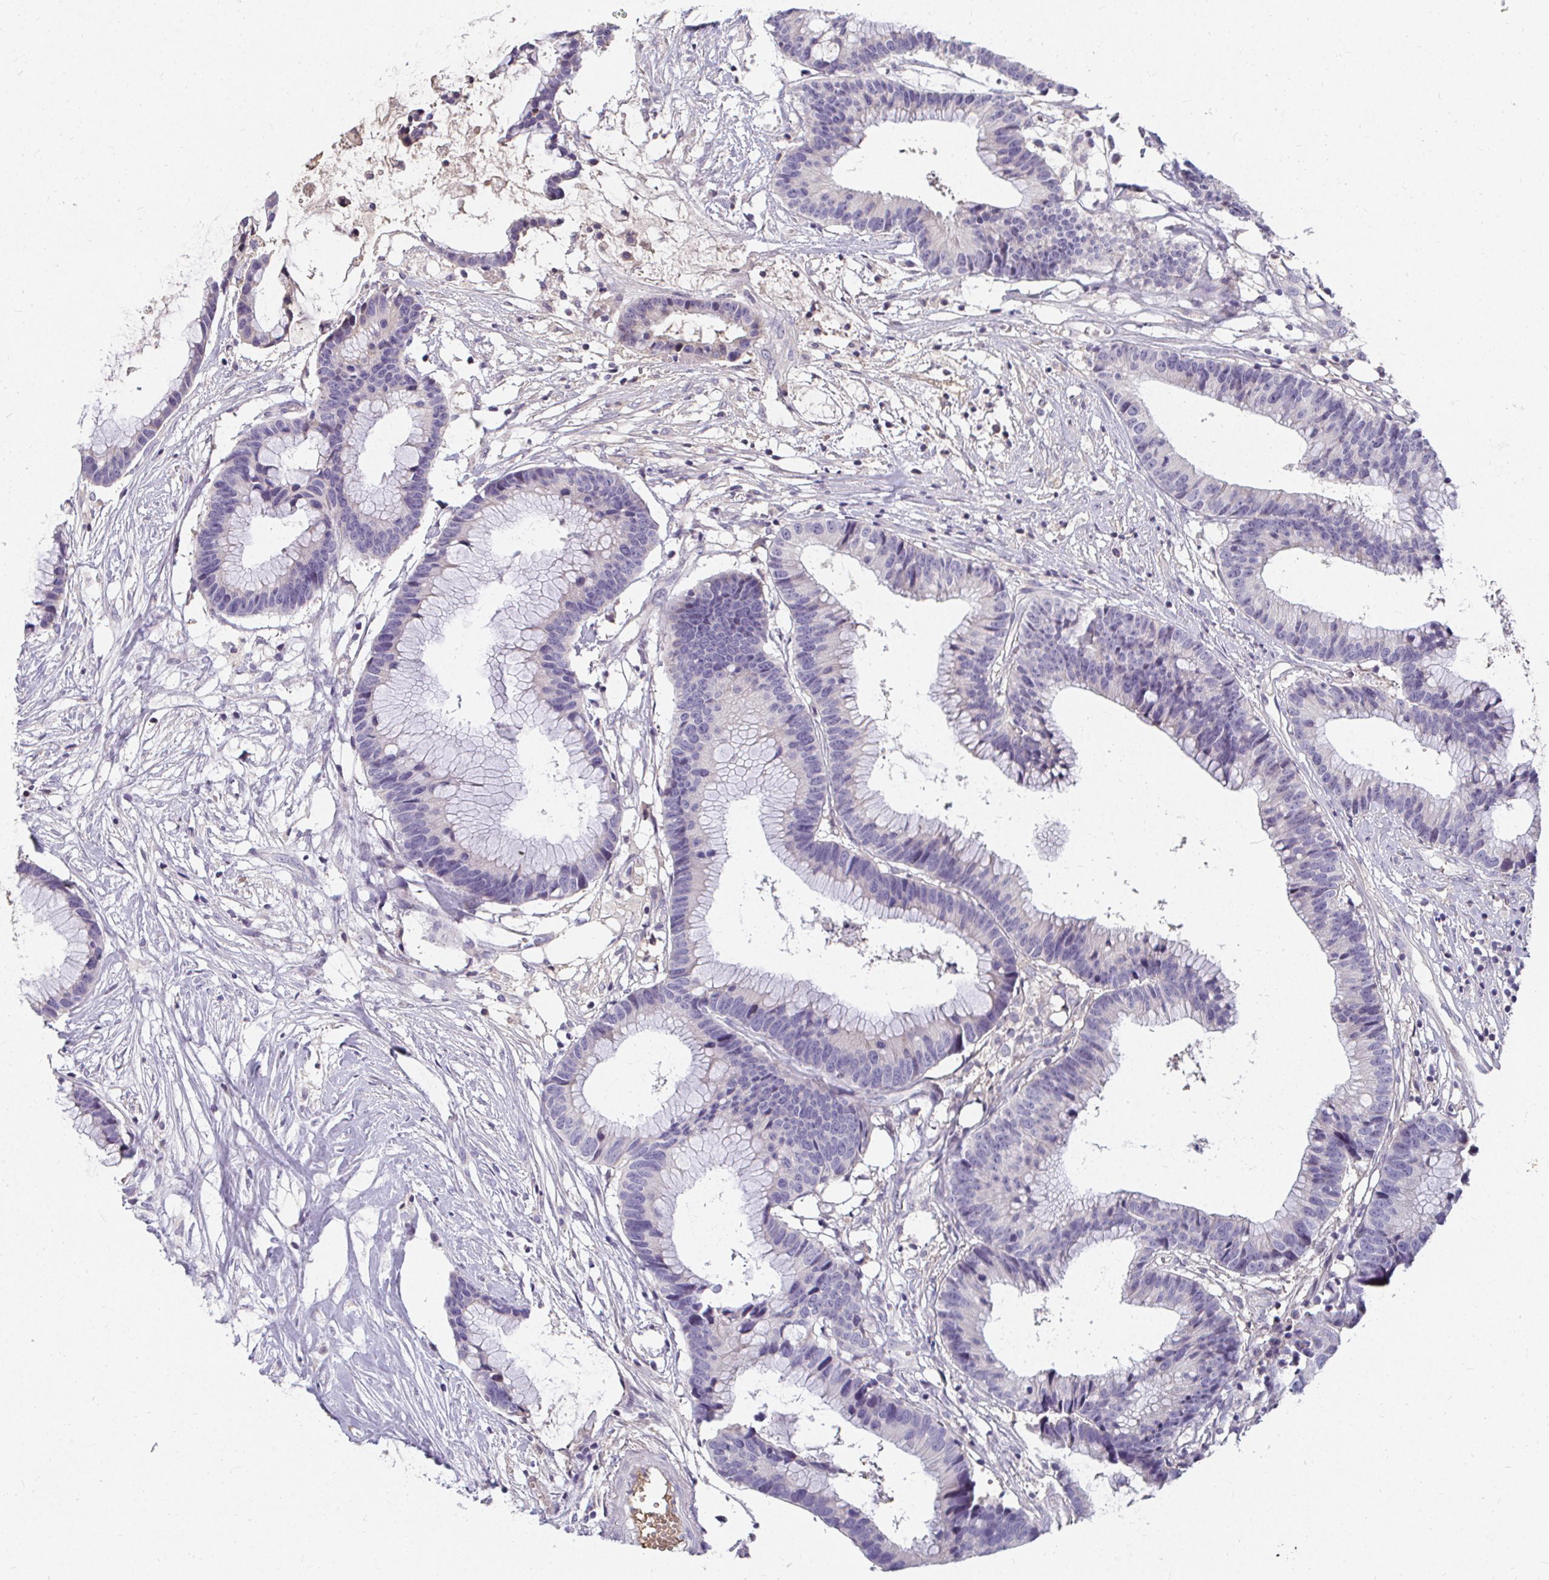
{"staining": {"intensity": "negative", "quantity": "none", "location": "none"}, "tissue": "colorectal cancer", "cell_type": "Tumor cells", "image_type": "cancer", "snomed": [{"axis": "morphology", "description": "Adenocarcinoma, NOS"}, {"axis": "topography", "description": "Colon"}], "caption": "Immunohistochemical staining of human colorectal cancer (adenocarcinoma) exhibits no significant staining in tumor cells.", "gene": "LOXL4", "patient": {"sex": "female", "age": 78}}